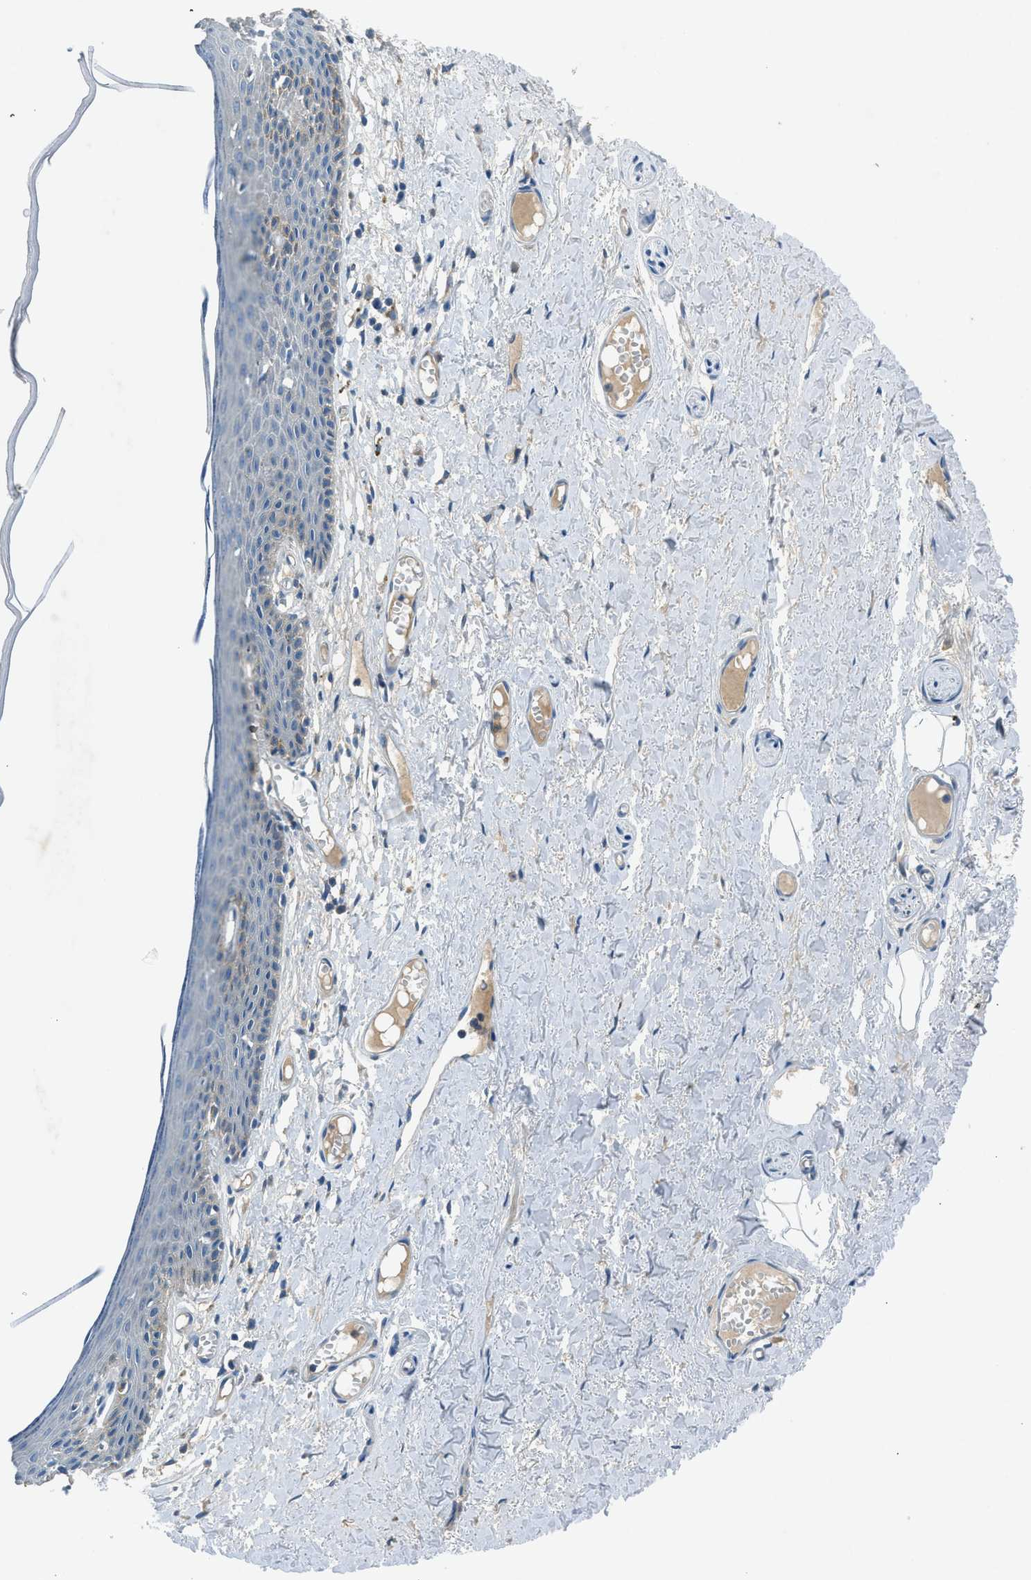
{"staining": {"intensity": "weak", "quantity": "<25%", "location": "cytoplasmic/membranous"}, "tissue": "skin", "cell_type": "Epidermal cells", "image_type": "normal", "snomed": [{"axis": "morphology", "description": "Normal tissue, NOS"}, {"axis": "topography", "description": "Adipose tissue"}, {"axis": "topography", "description": "Vascular tissue"}, {"axis": "topography", "description": "Anal"}, {"axis": "topography", "description": "Peripheral nerve tissue"}], "caption": "DAB immunohistochemical staining of normal skin shows no significant staining in epidermal cells. (Stains: DAB immunohistochemistry with hematoxylin counter stain, Microscopy: brightfield microscopy at high magnification).", "gene": "BMP1", "patient": {"sex": "female", "age": 54}}